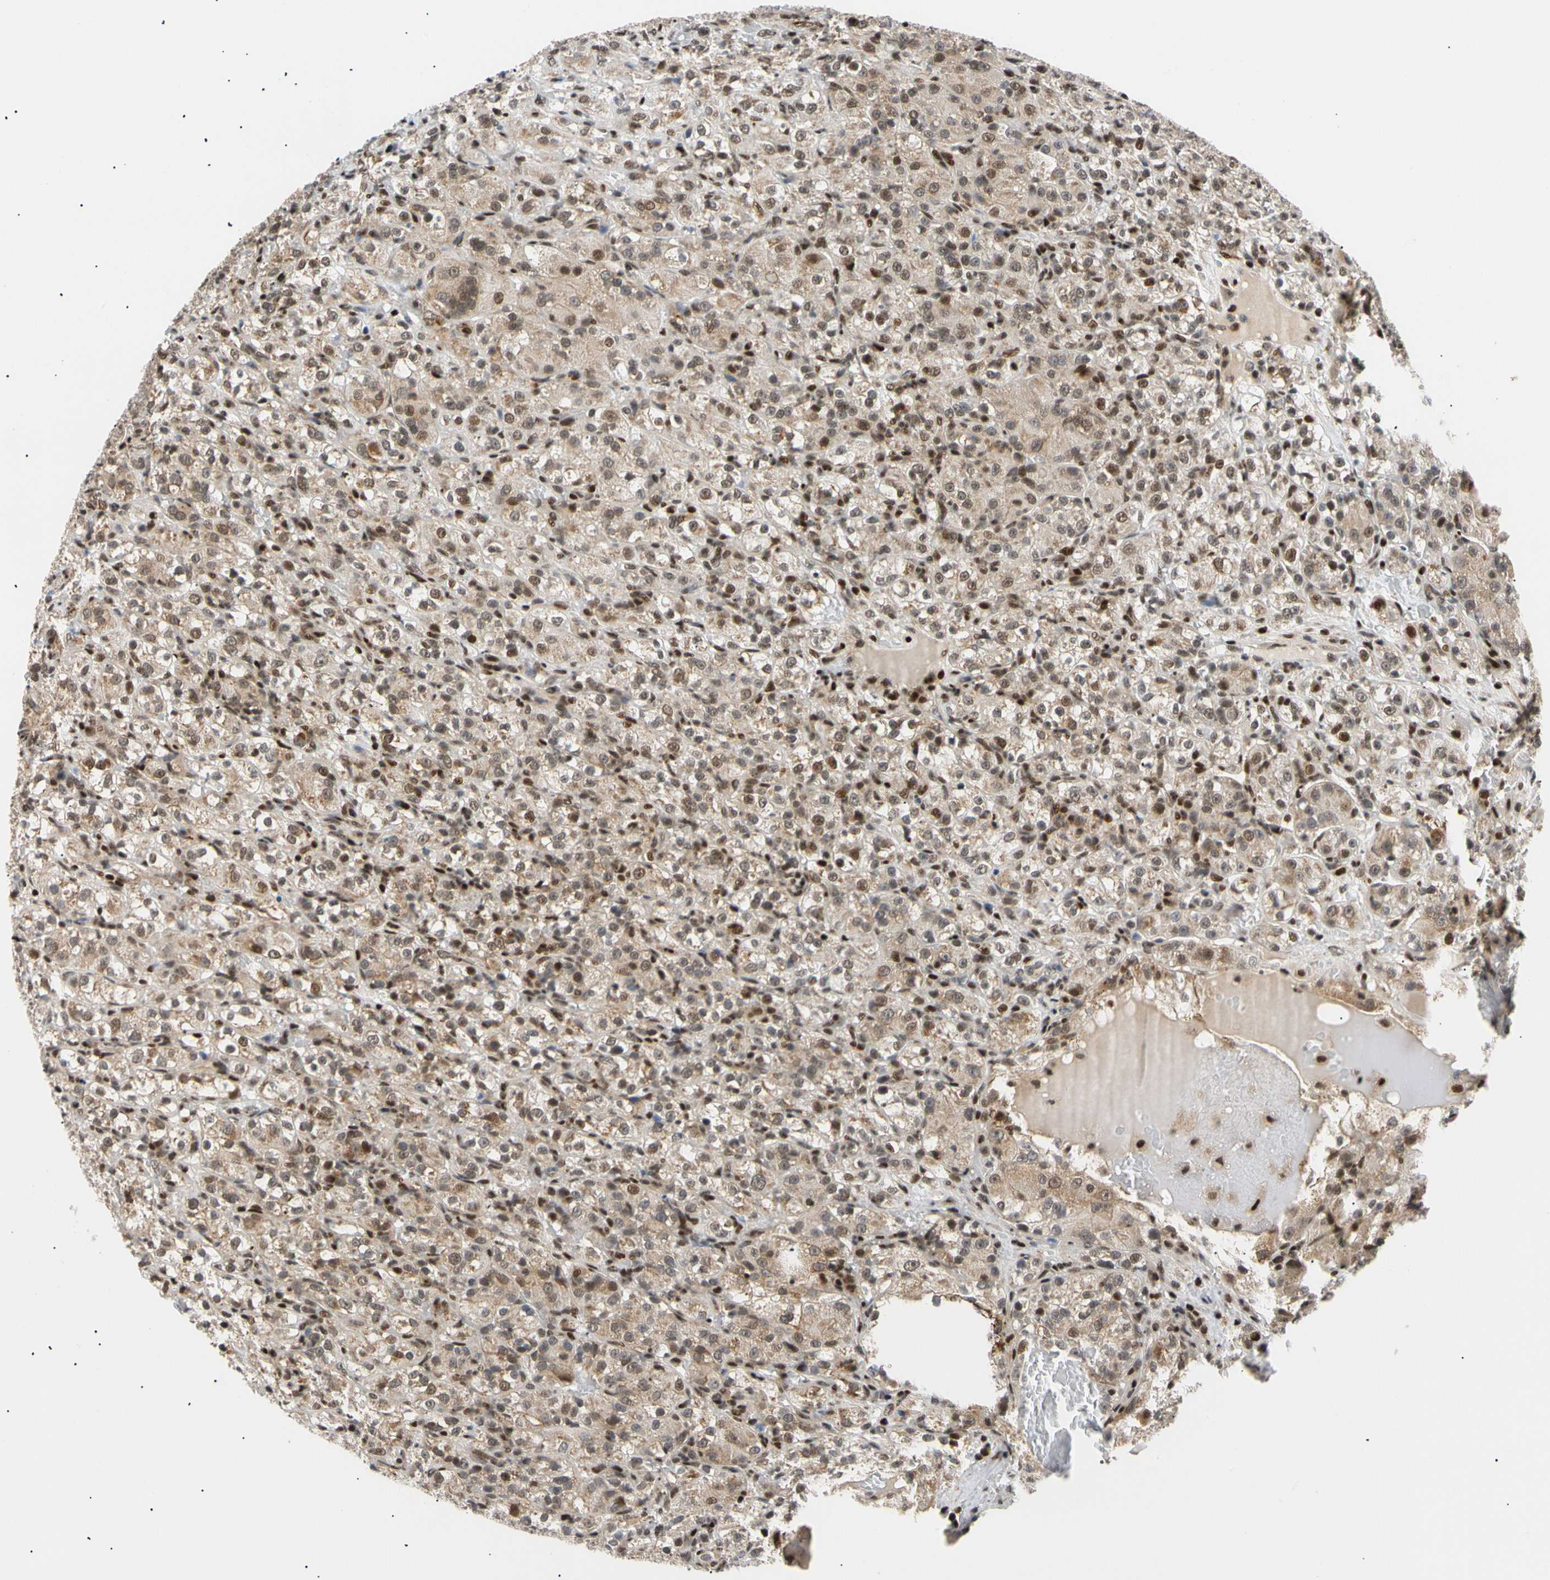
{"staining": {"intensity": "moderate", "quantity": ">75%", "location": "cytoplasmic/membranous"}, "tissue": "renal cancer", "cell_type": "Tumor cells", "image_type": "cancer", "snomed": [{"axis": "morphology", "description": "Normal tissue, NOS"}, {"axis": "morphology", "description": "Adenocarcinoma, NOS"}, {"axis": "topography", "description": "Kidney"}], "caption": "DAB immunohistochemical staining of human renal adenocarcinoma demonstrates moderate cytoplasmic/membranous protein expression in approximately >75% of tumor cells. Using DAB (3,3'-diaminobenzidine) (brown) and hematoxylin (blue) stains, captured at high magnification using brightfield microscopy.", "gene": "E2F1", "patient": {"sex": "male", "age": 61}}